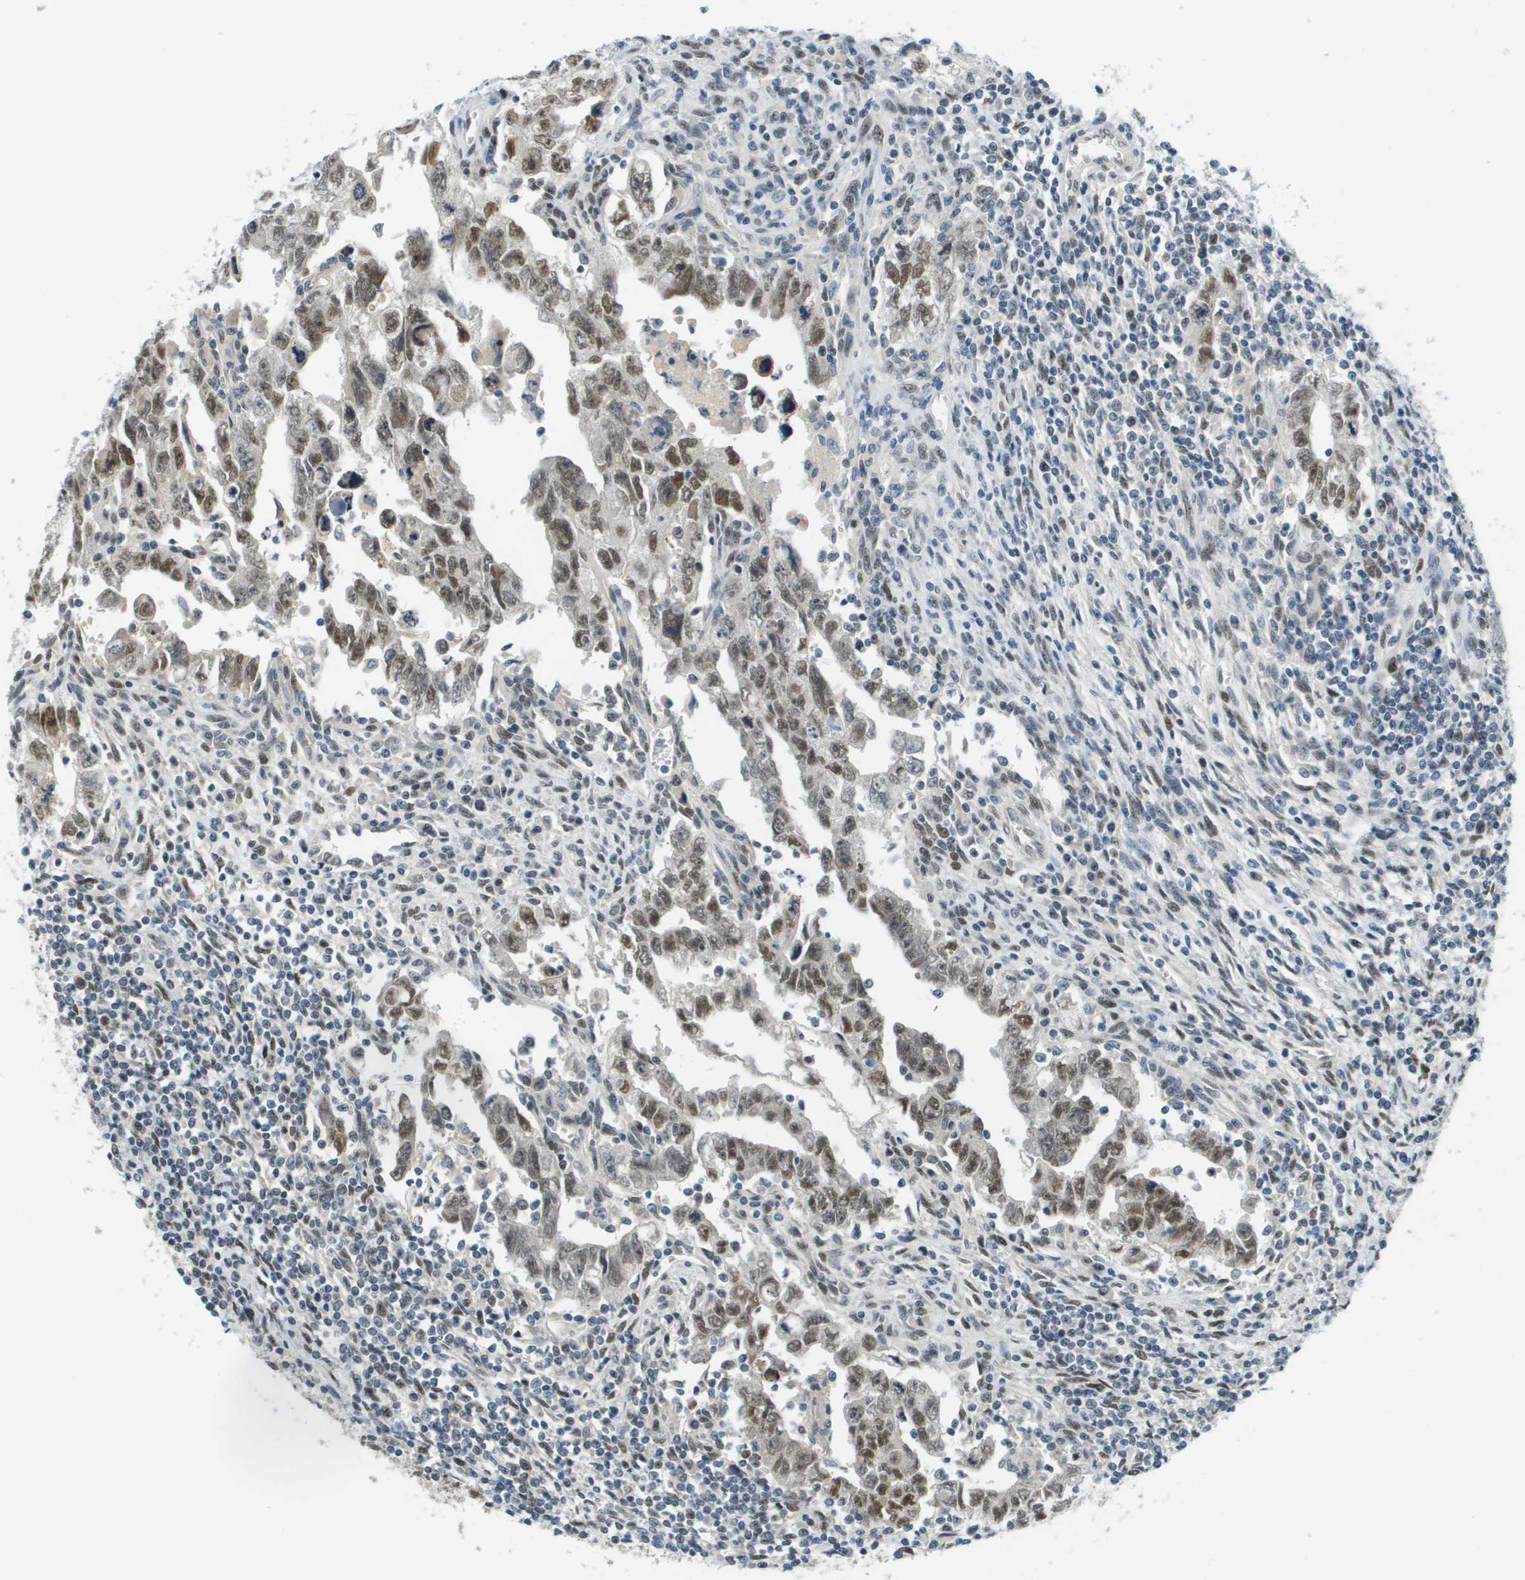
{"staining": {"intensity": "moderate", "quantity": ">75%", "location": "nuclear"}, "tissue": "testis cancer", "cell_type": "Tumor cells", "image_type": "cancer", "snomed": [{"axis": "morphology", "description": "Carcinoma, Embryonal, NOS"}, {"axis": "topography", "description": "Testis"}], "caption": "IHC (DAB) staining of testis embryonal carcinoma demonstrates moderate nuclear protein positivity in approximately >75% of tumor cells.", "gene": "CBX5", "patient": {"sex": "male", "age": 28}}